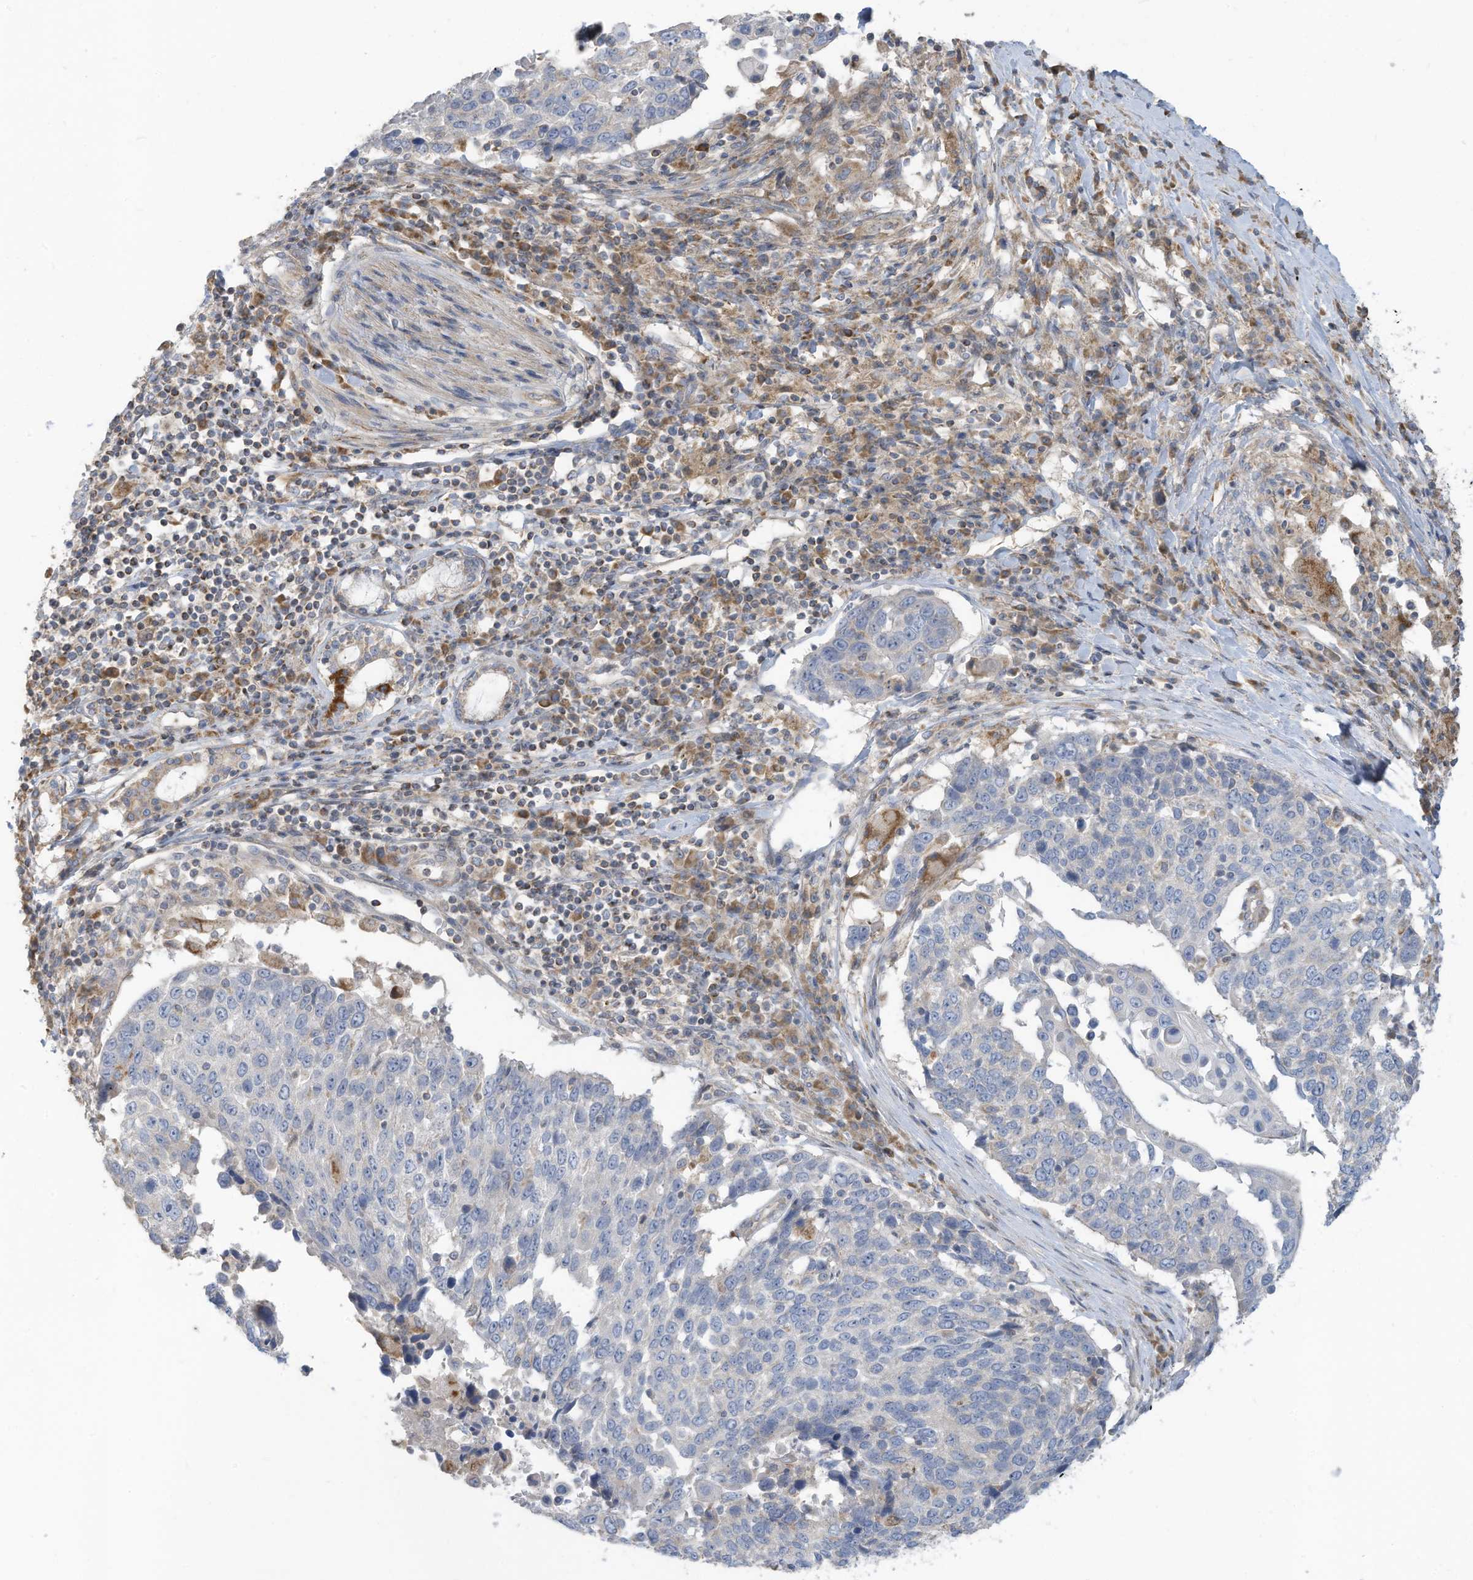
{"staining": {"intensity": "negative", "quantity": "none", "location": "none"}, "tissue": "lung cancer", "cell_type": "Tumor cells", "image_type": "cancer", "snomed": [{"axis": "morphology", "description": "Squamous cell carcinoma, NOS"}, {"axis": "topography", "description": "Lung"}], "caption": "Tumor cells show no significant protein staining in lung squamous cell carcinoma.", "gene": "GTPBP2", "patient": {"sex": "male", "age": 66}}